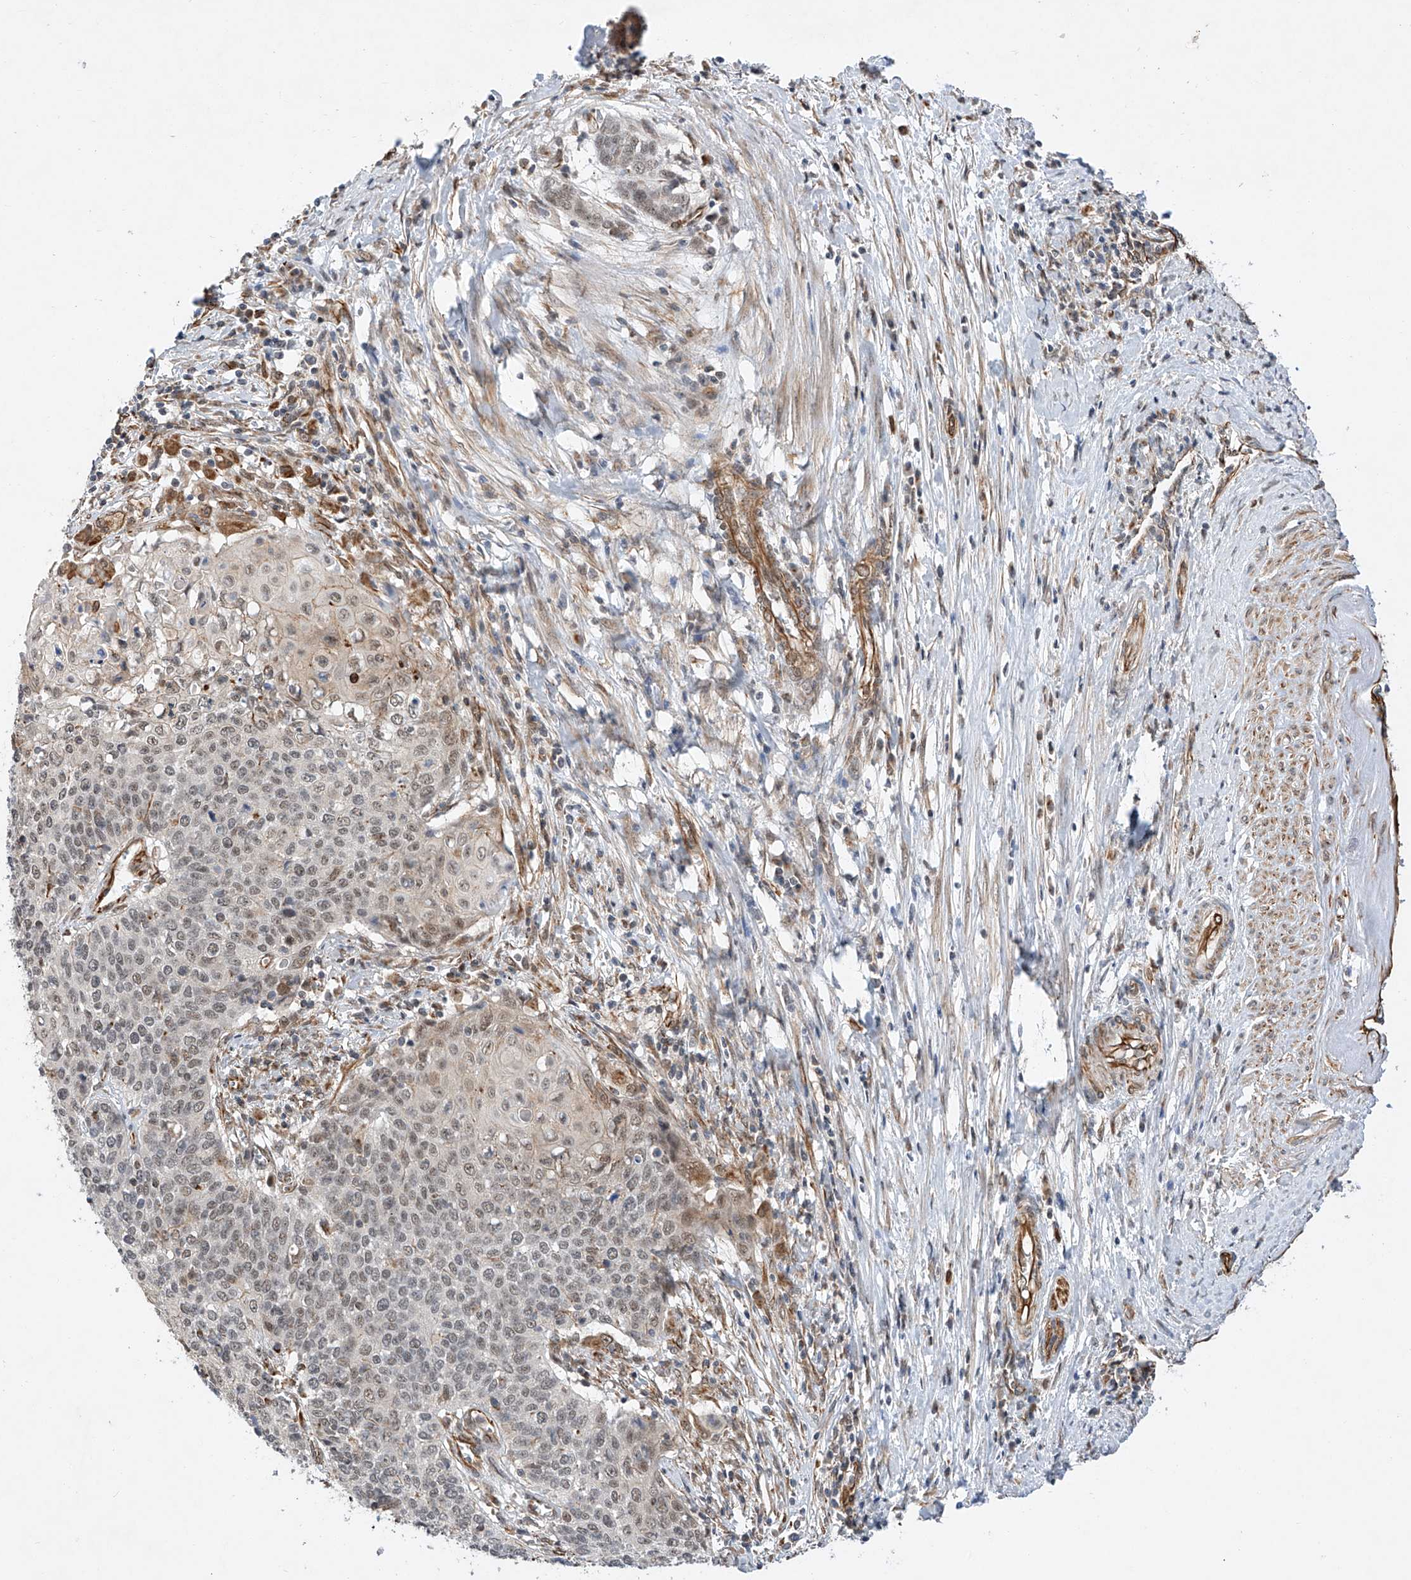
{"staining": {"intensity": "weak", "quantity": "25%-75%", "location": "nuclear"}, "tissue": "cervical cancer", "cell_type": "Tumor cells", "image_type": "cancer", "snomed": [{"axis": "morphology", "description": "Squamous cell carcinoma, NOS"}, {"axis": "topography", "description": "Cervix"}], "caption": "A micrograph of cervical cancer (squamous cell carcinoma) stained for a protein shows weak nuclear brown staining in tumor cells.", "gene": "AMD1", "patient": {"sex": "female", "age": 39}}